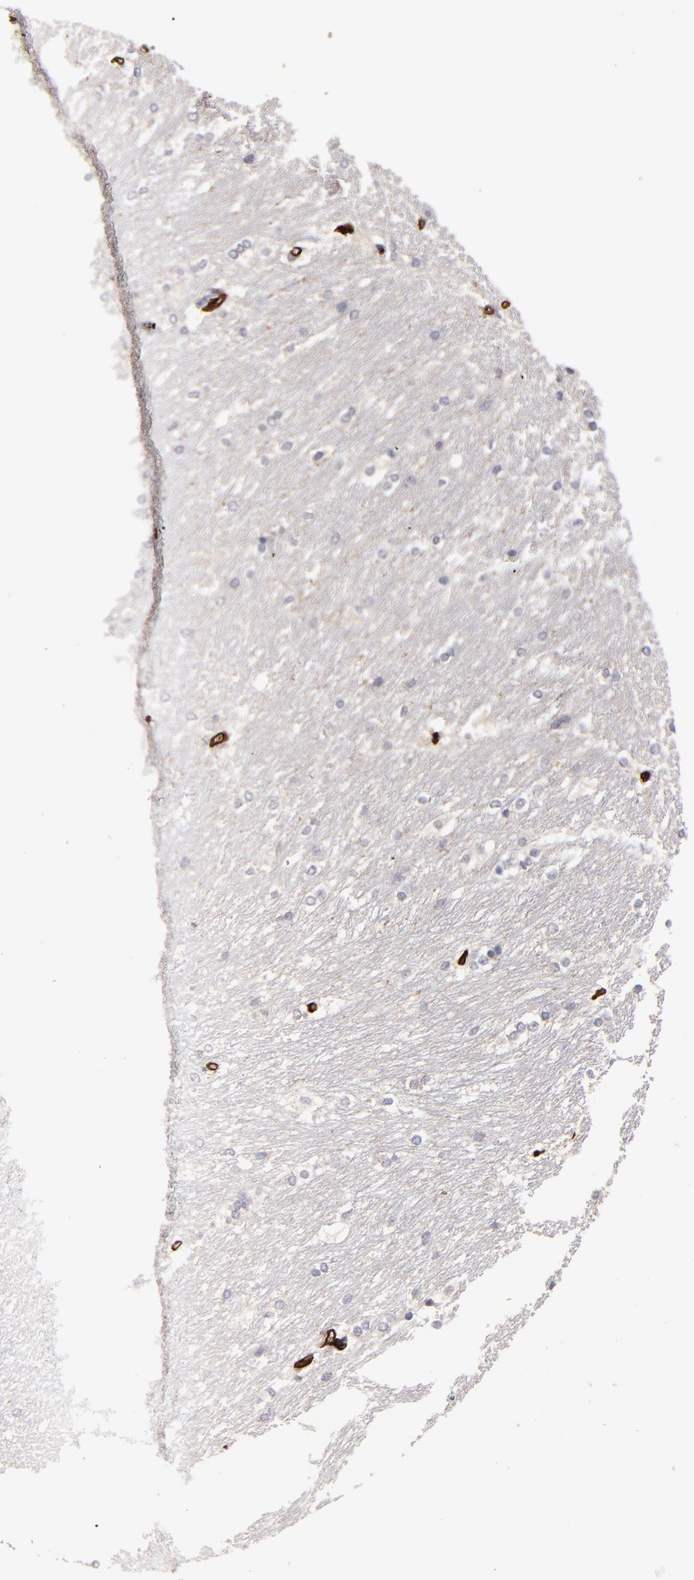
{"staining": {"intensity": "negative", "quantity": "none", "location": "none"}, "tissue": "caudate", "cell_type": "Glial cells", "image_type": "normal", "snomed": [{"axis": "morphology", "description": "Normal tissue, NOS"}, {"axis": "topography", "description": "Lateral ventricle wall"}], "caption": "There is no significant staining in glial cells of caudate. (Brightfield microscopy of DAB IHC at high magnification).", "gene": "CLDN5", "patient": {"sex": "female", "age": 19}}